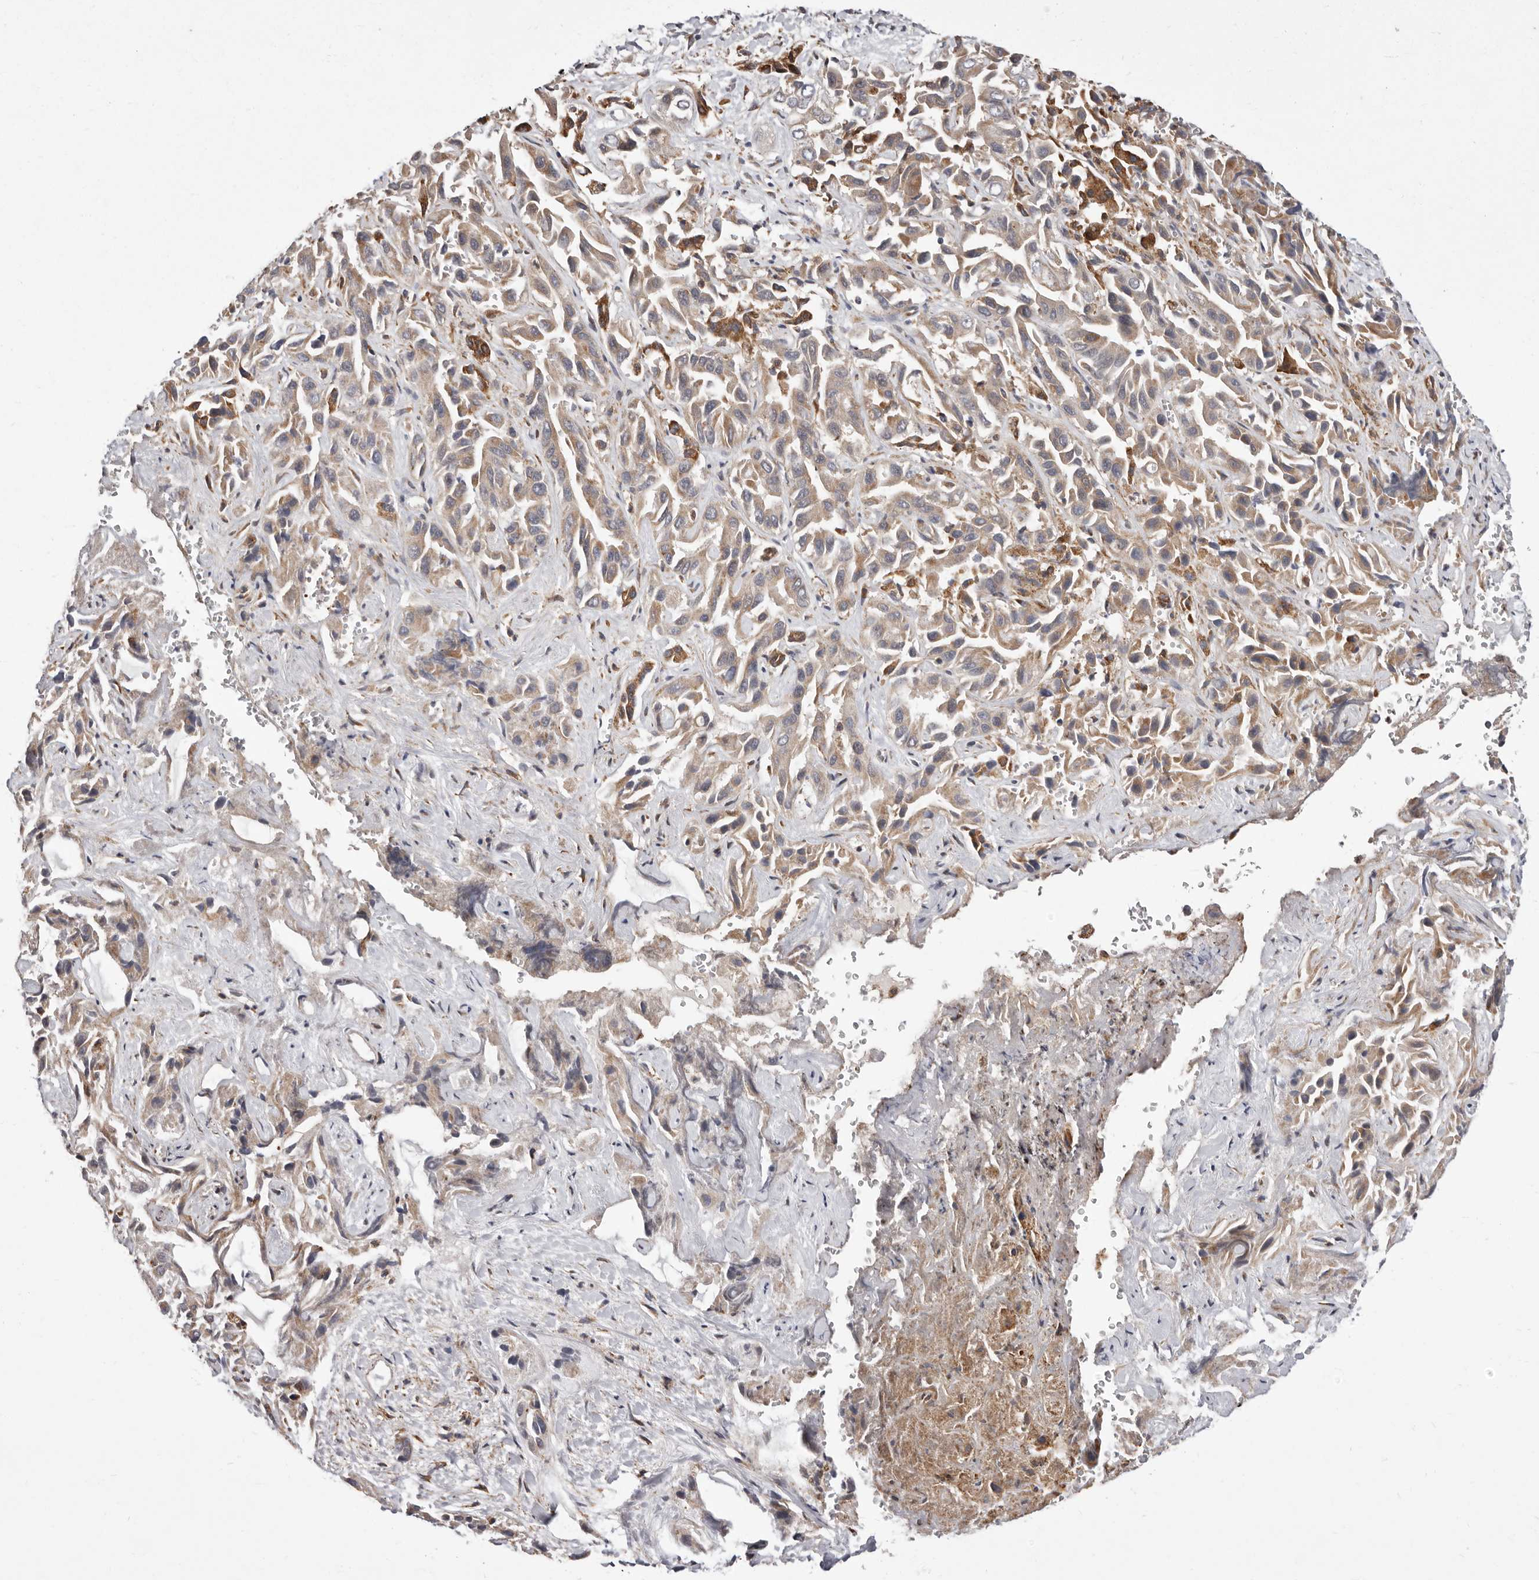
{"staining": {"intensity": "moderate", "quantity": "25%-75%", "location": "cytoplasmic/membranous"}, "tissue": "liver cancer", "cell_type": "Tumor cells", "image_type": "cancer", "snomed": [{"axis": "morphology", "description": "Cholangiocarcinoma"}, {"axis": "topography", "description": "Liver"}], "caption": "Moderate cytoplasmic/membranous protein staining is seen in approximately 25%-75% of tumor cells in cholangiocarcinoma (liver).", "gene": "RRM2B", "patient": {"sex": "female", "age": 52}}